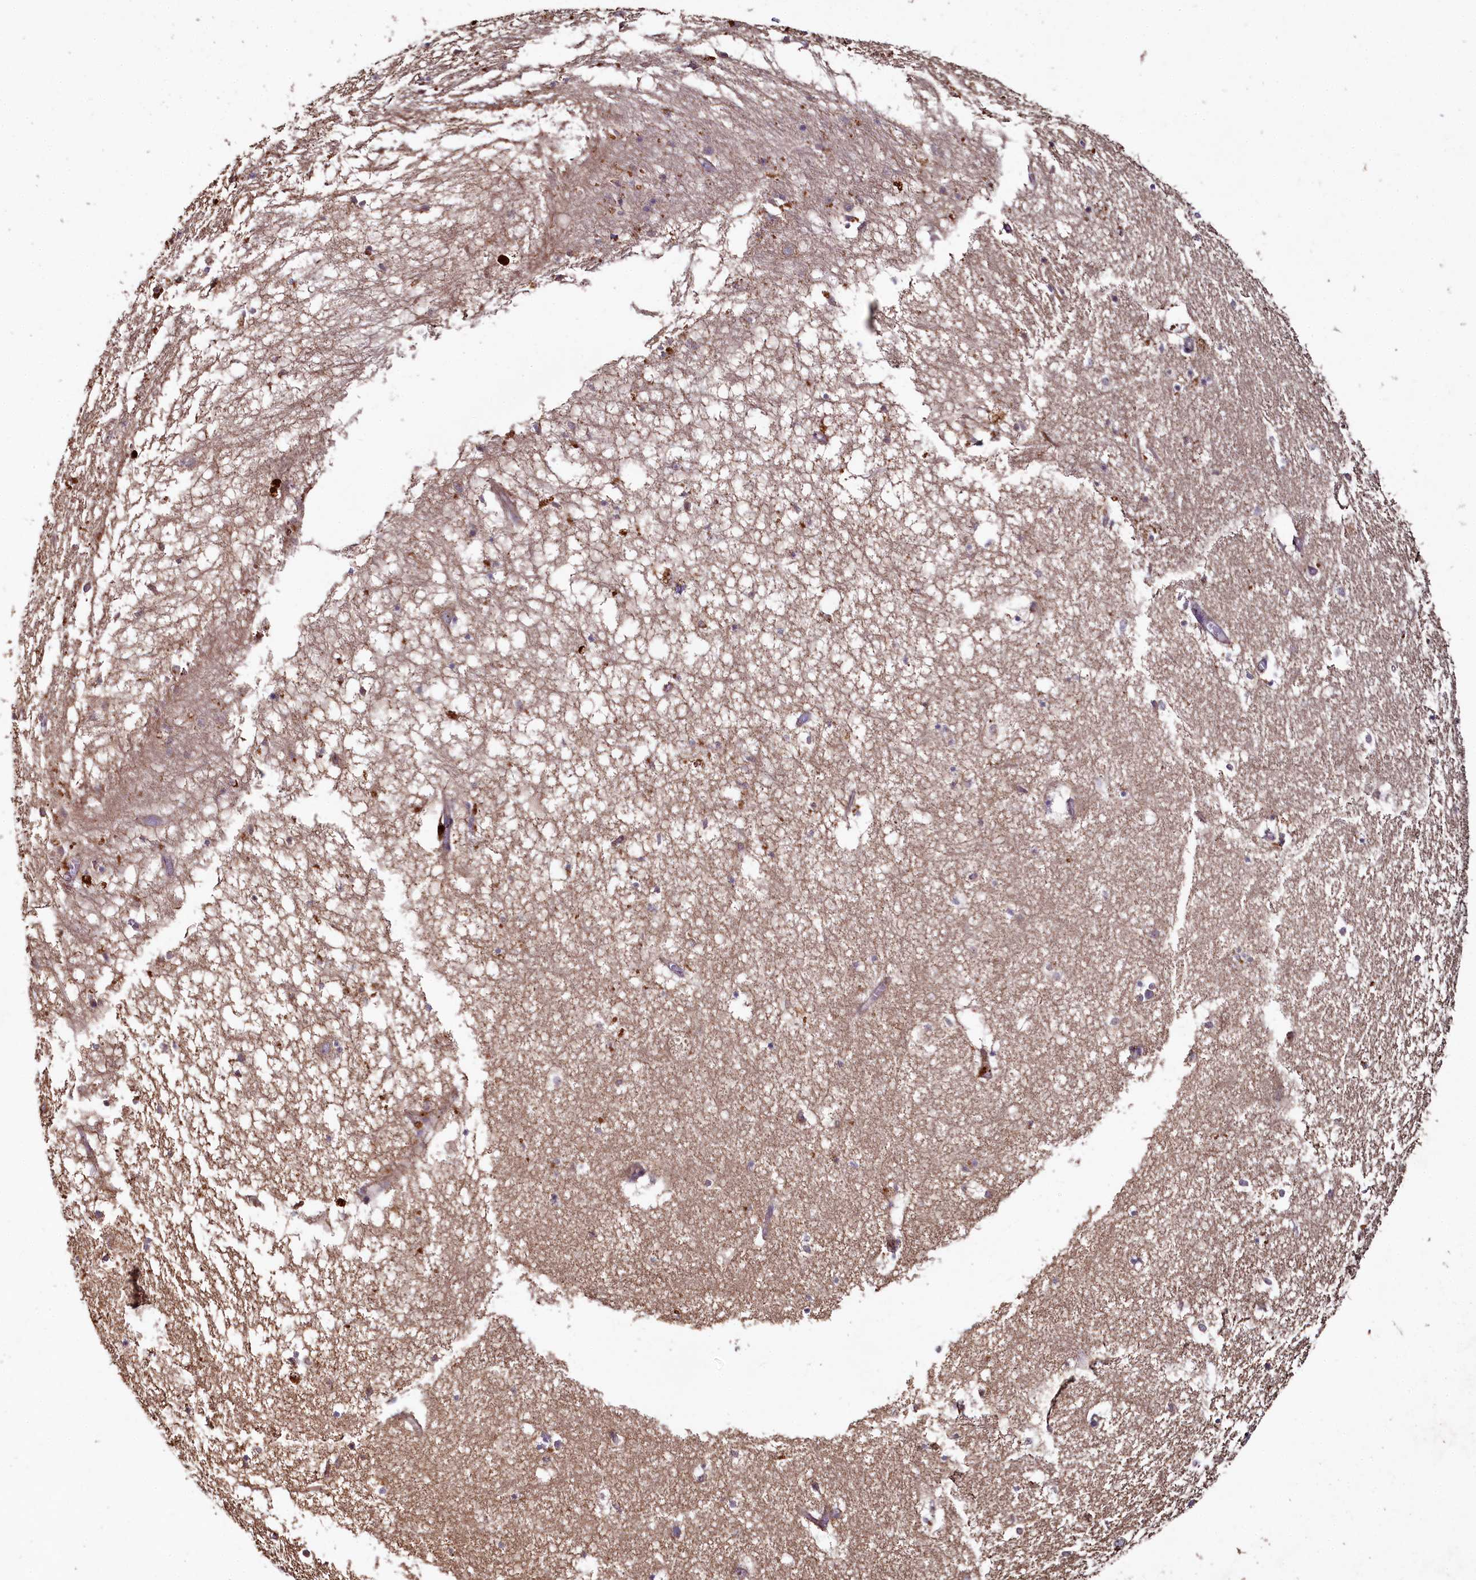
{"staining": {"intensity": "negative", "quantity": "none", "location": "none"}, "tissue": "hippocampus", "cell_type": "Glial cells", "image_type": "normal", "snomed": [{"axis": "morphology", "description": "Normal tissue, NOS"}, {"axis": "topography", "description": "Hippocampus"}], "caption": "This is an immunohistochemistry photomicrograph of benign hippocampus. There is no expression in glial cells.", "gene": "SPRYD3", "patient": {"sex": "female", "age": 64}}